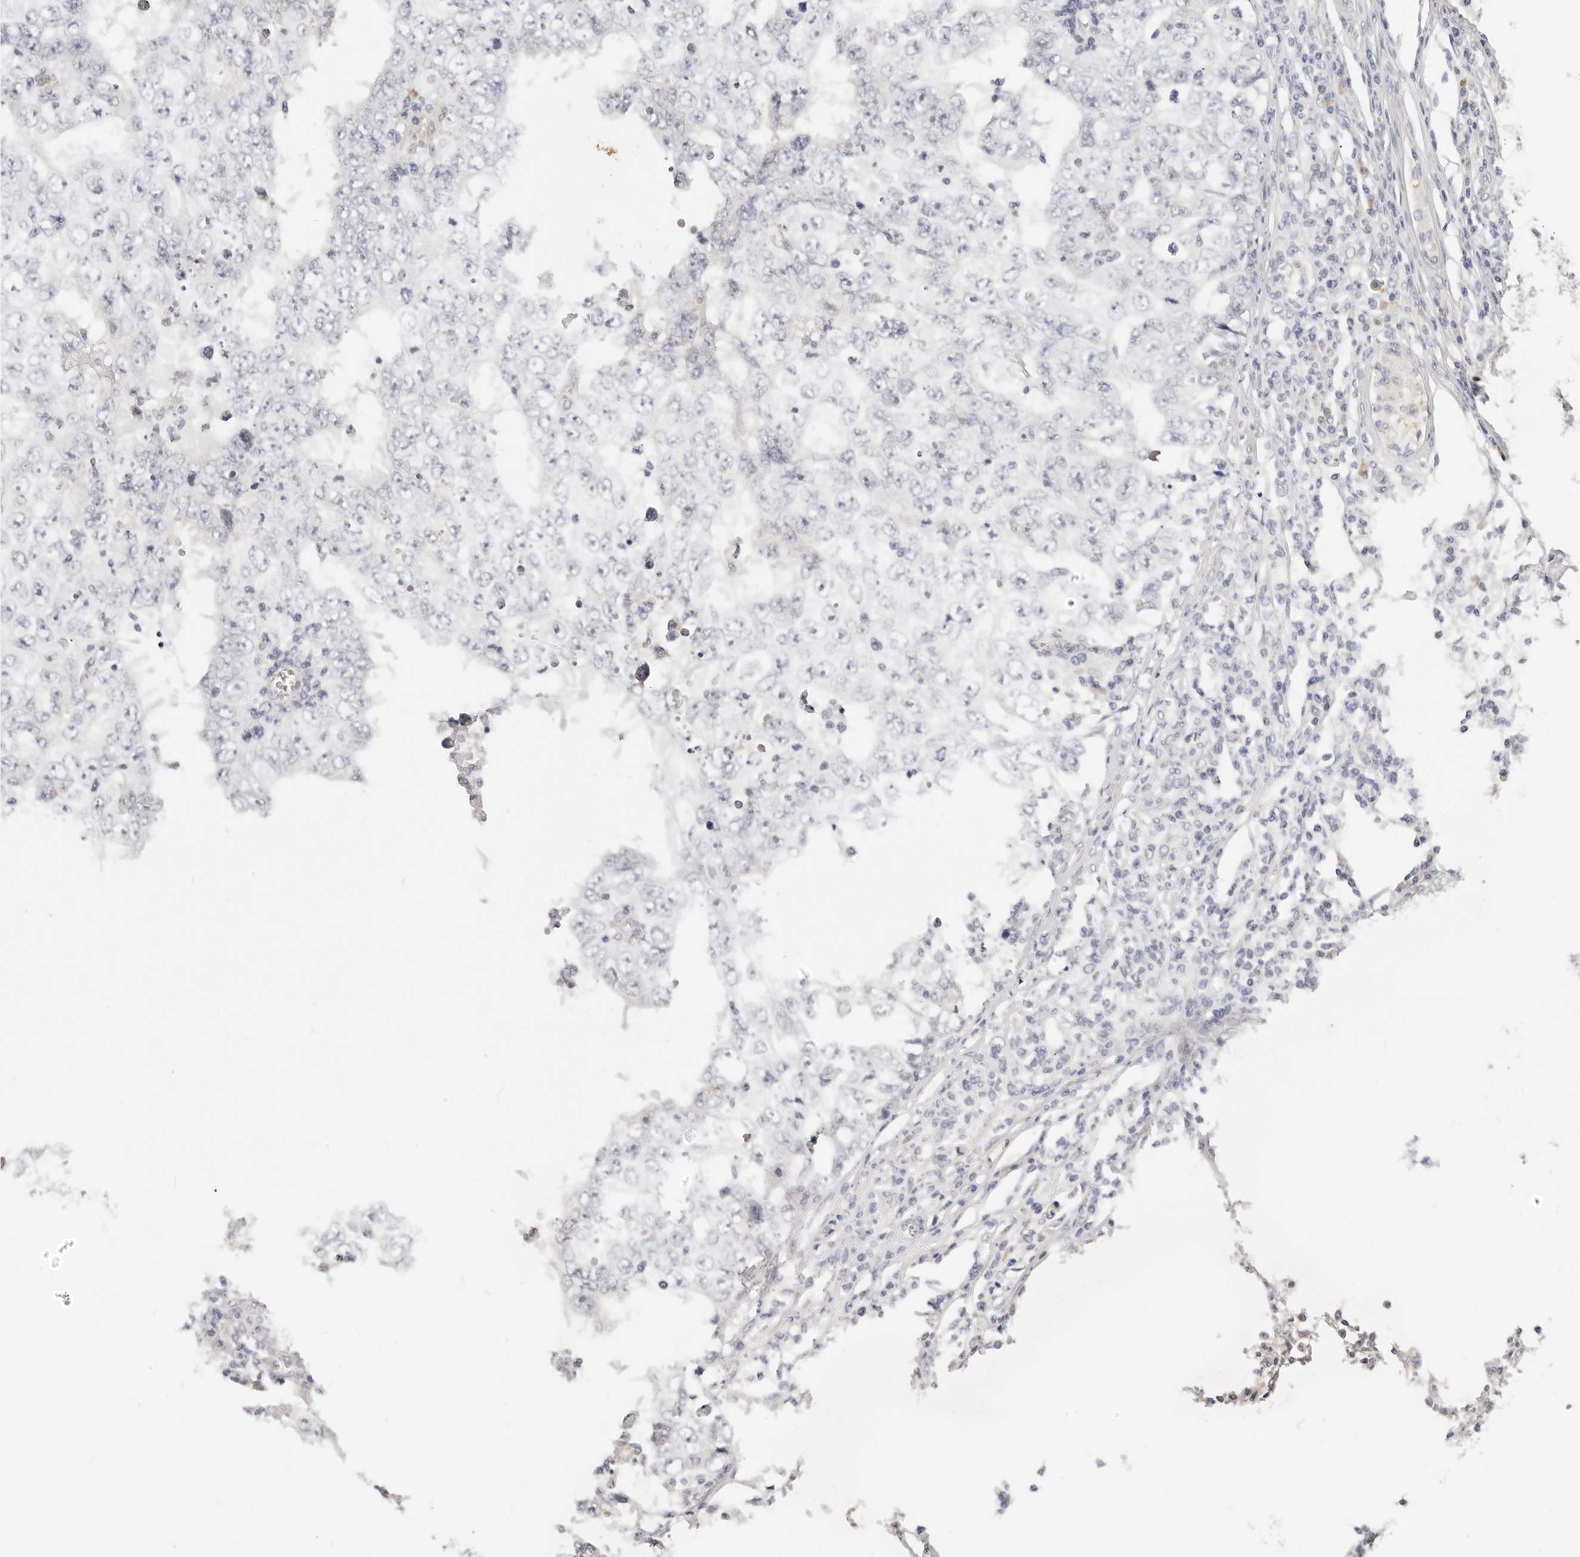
{"staining": {"intensity": "negative", "quantity": "none", "location": "none"}, "tissue": "testis cancer", "cell_type": "Tumor cells", "image_type": "cancer", "snomed": [{"axis": "morphology", "description": "Carcinoma, Embryonal, NOS"}, {"axis": "topography", "description": "Testis"}], "caption": "The micrograph displays no staining of tumor cells in testis cancer (embryonal carcinoma).", "gene": "GGPS1", "patient": {"sex": "male", "age": 26}}